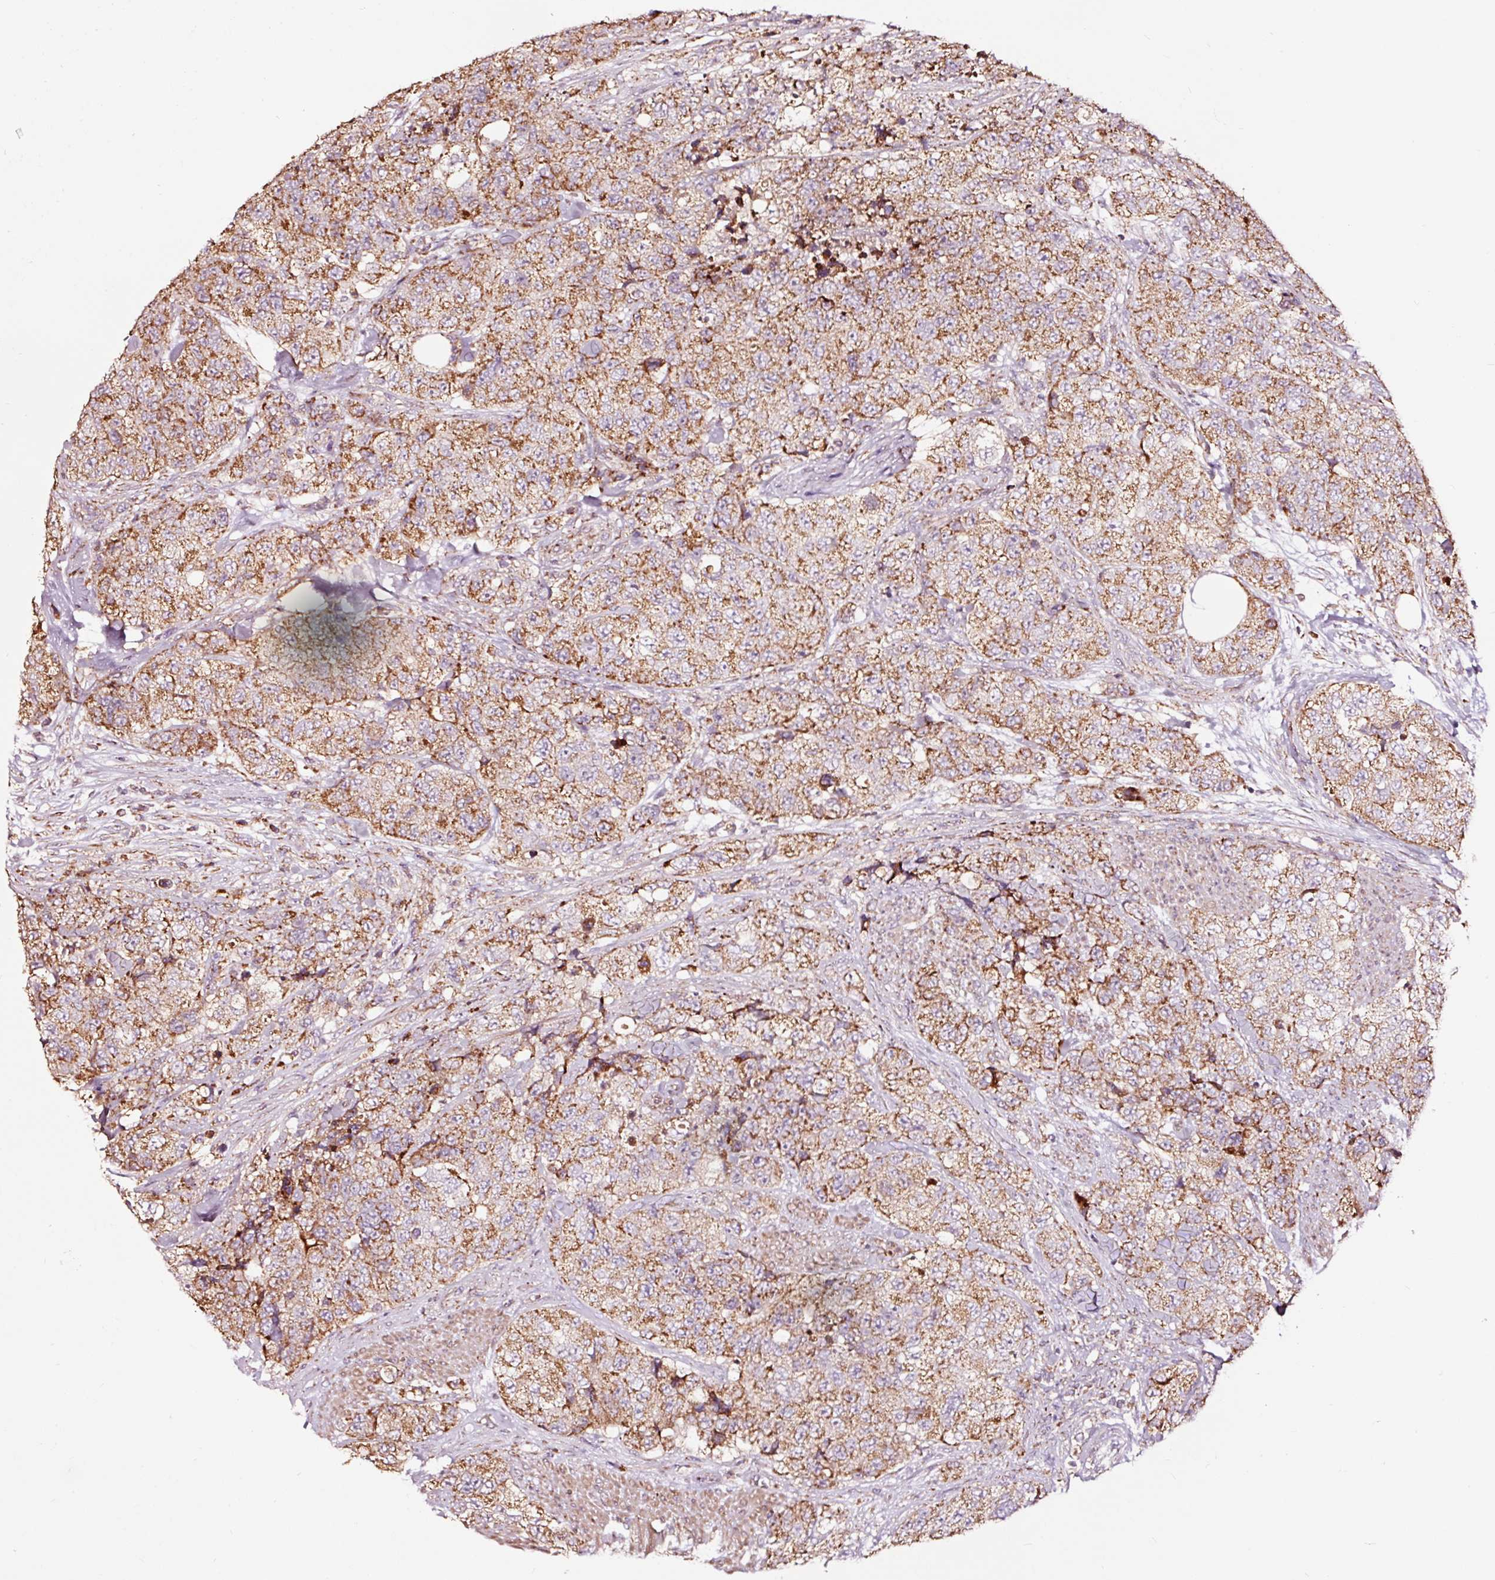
{"staining": {"intensity": "moderate", "quantity": ">75%", "location": "cytoplasmic/membranous"}, "tissue": "urothelial cancer", "cell_type": "Tumor cells", "image_type": "cancer", "snomed": [{"axis": "morphology", "description": "Urothelial carcinoma, High grade"}, {"axis": "topography", "description": "Urinary bladder"}], "caption": "Human urothelial cancer stained with a protein marker shows moderate staining in tumor cells.", "gene": "TPM1", "patient": {"sex": "female", "age": 78}}